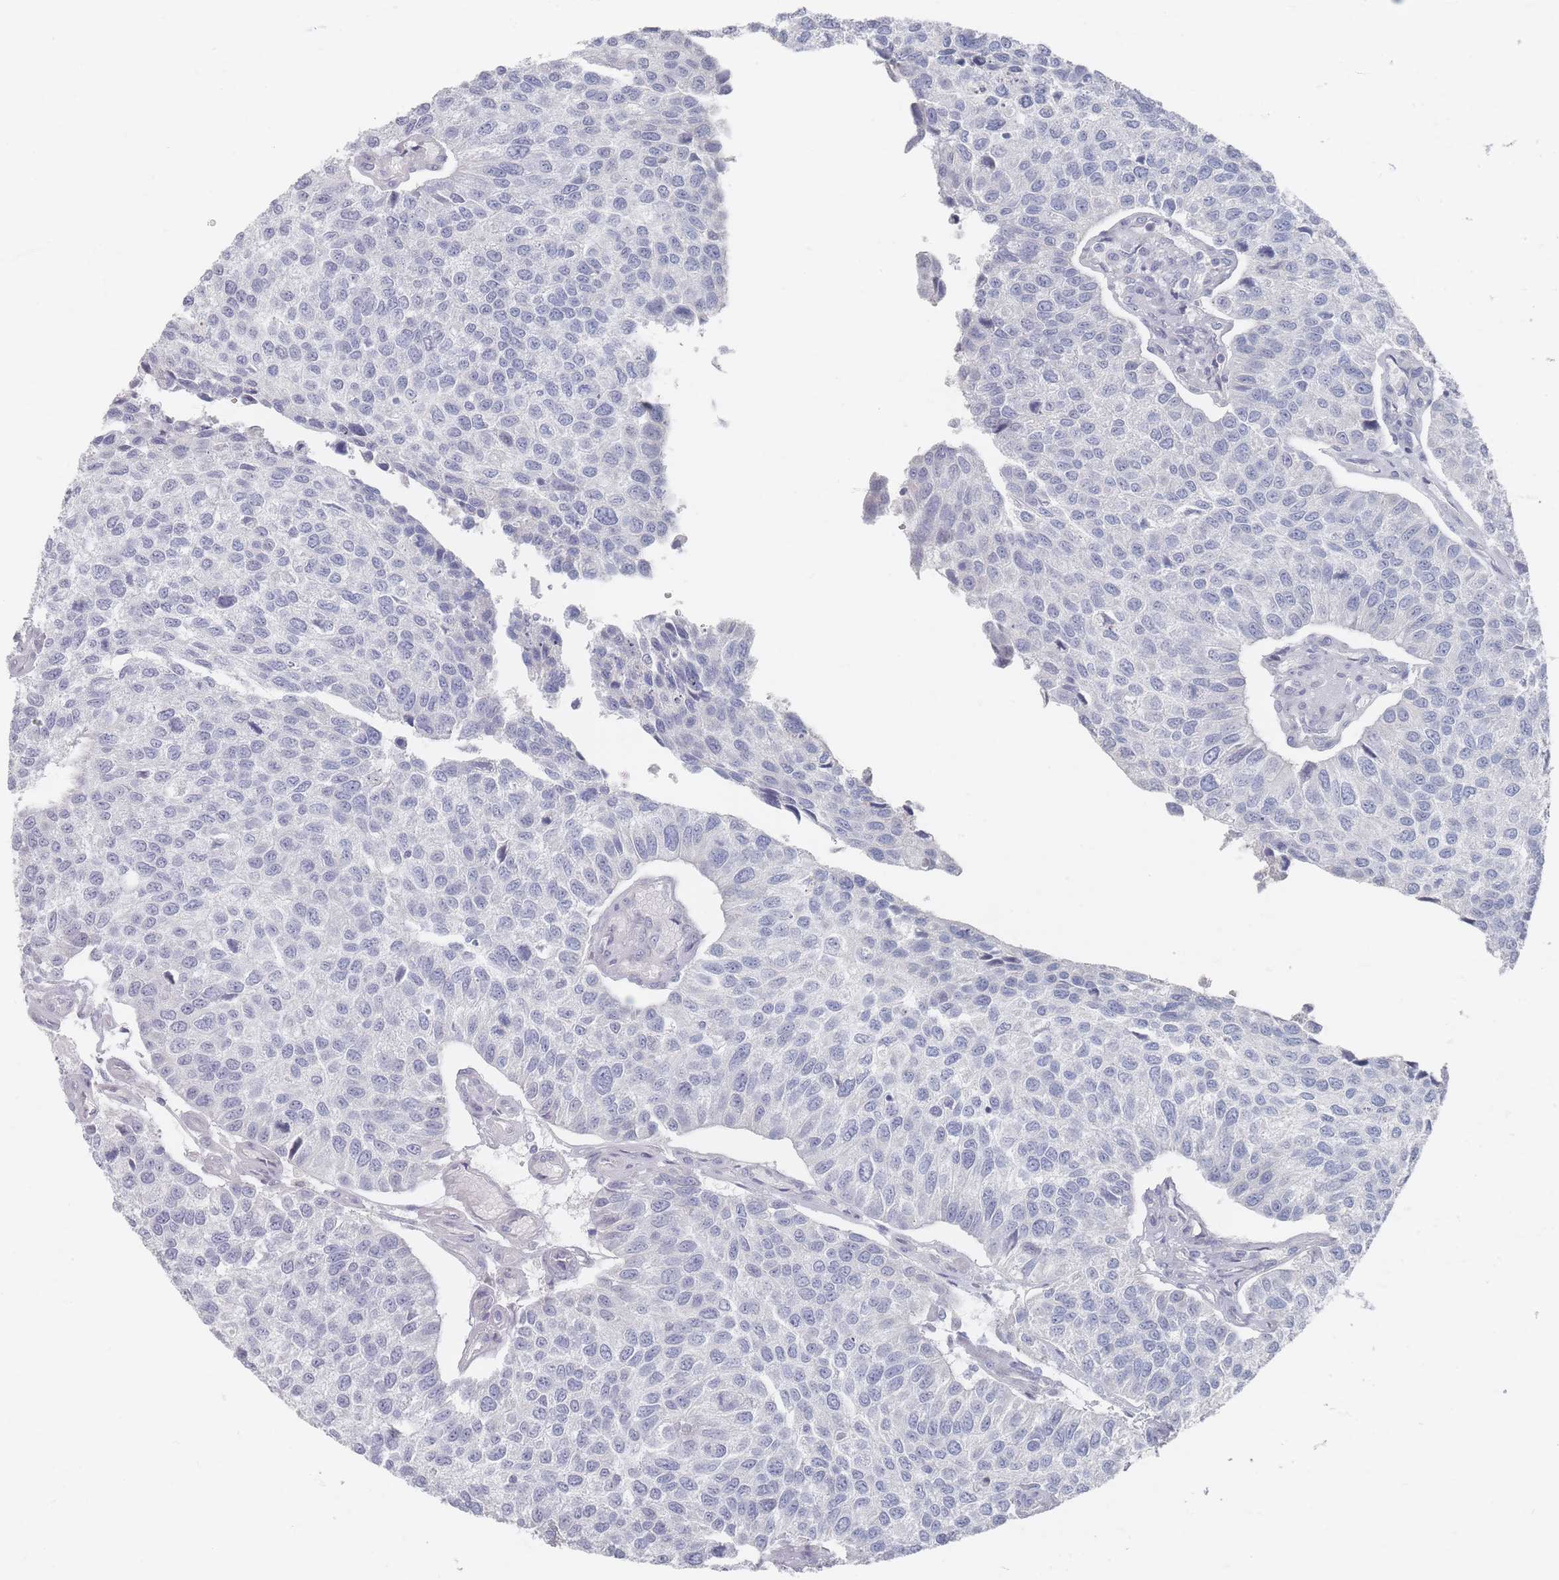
{"staining": {"intensity": "negative", "quantity": "none", "location": "none"}, "tissue": "urothelial cancer", "cell_type": "Tumor cells", "image_type": "cancer", "snomed": [{"axis": "morphology", "description": "Urothelial carcinoma, NOS"}, {"axis": "topography", "description": "Urinary bladder"}], "caption": "Tumor cells are negative for protein expression in human urothelial cancer.", "gene": "CD37", "patient": {"sex": "male", "age": 55}}